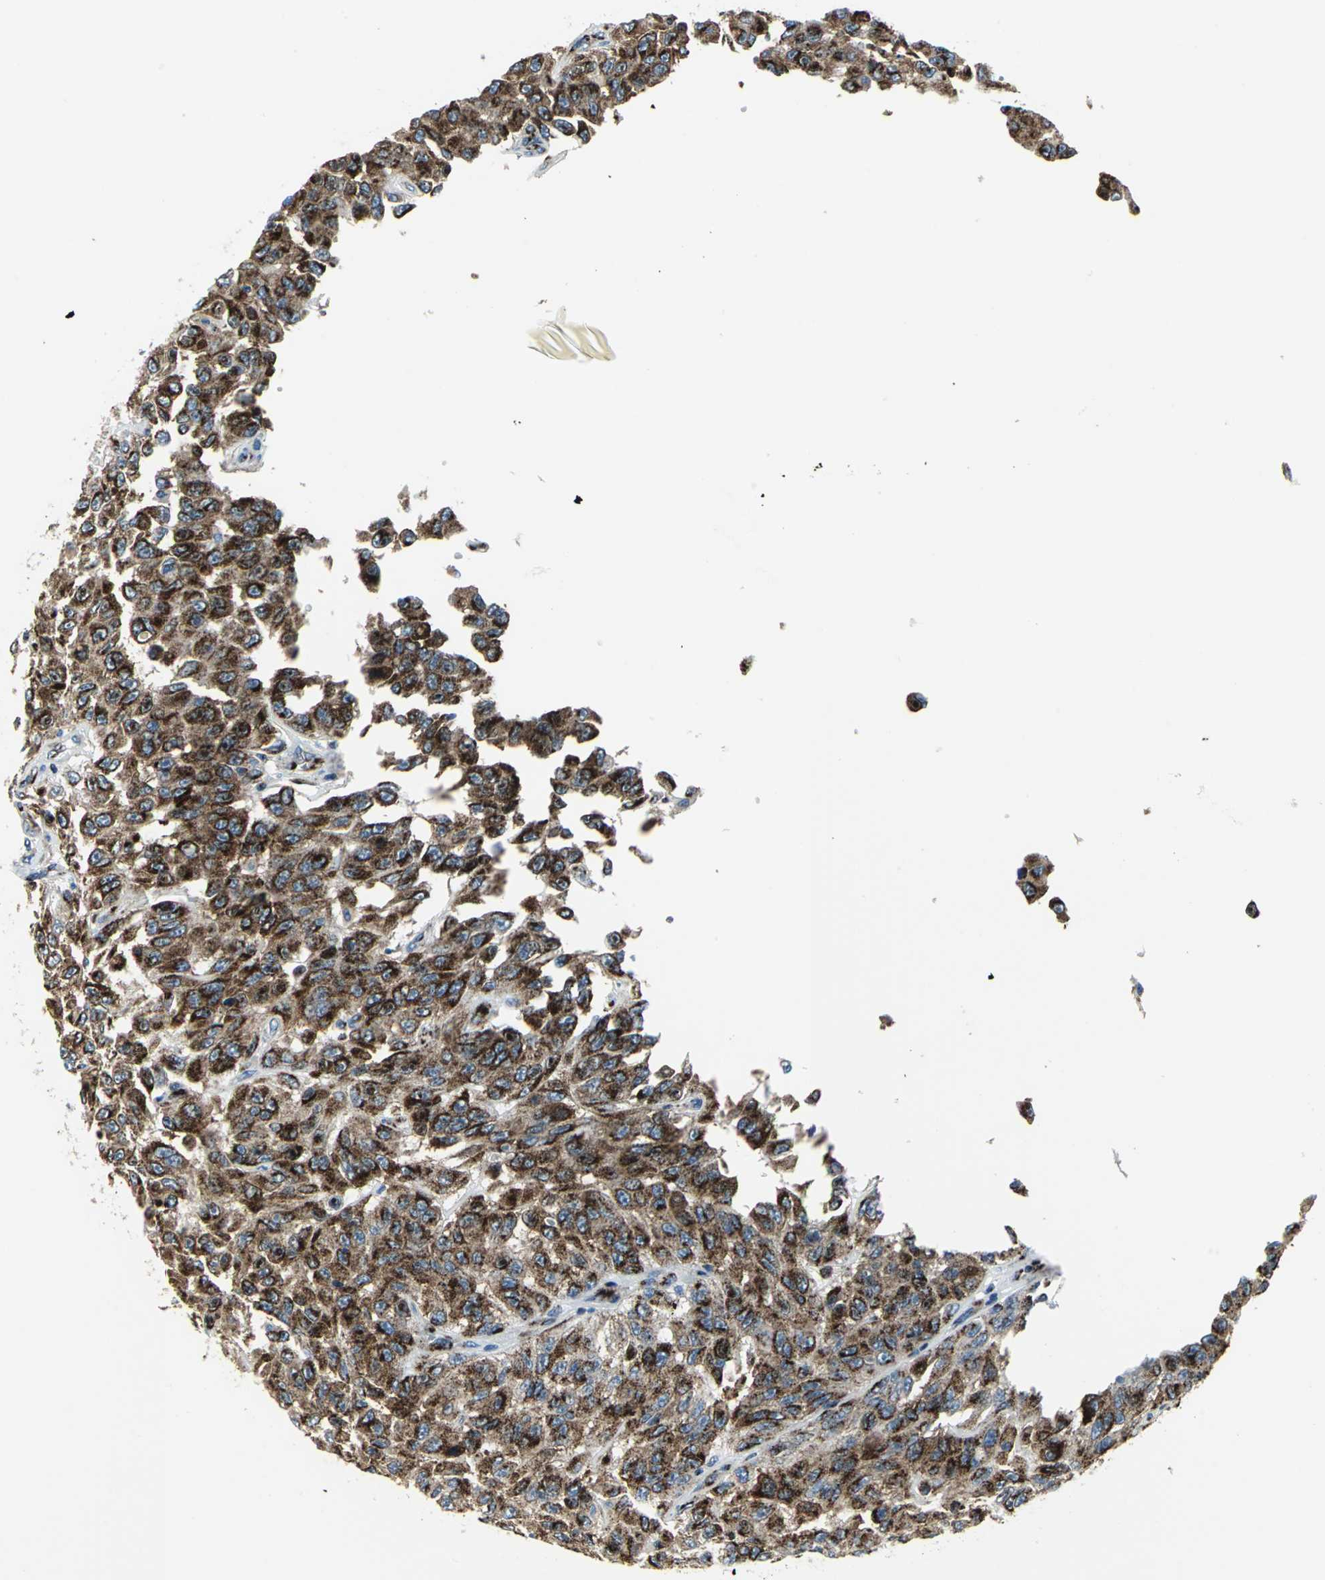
{"staining": {"intensity": "strong", "quantity": ">75%", "location": "cytoplasmic/membranous"}, "tissue": "melanoma", "cell_type": "Tumor cells", "image_type": "cancer", "snomed": [{"axis": "morphology", "description": "Malignant melanoma, NOS"}, {"axis": "topography", "description": "Skin"}], "caption": "Strong cytoplasmic/membranous protein positivity is seen in about >75% of tumor cells in melanoma. The protein of interest is stained brown, and the nuclei are stained in blue (DAB (3,3'-diaminobenzidine) IHC with brightfield microscopy, high magnification).", "gene": "GPR3", "patient": {"sex": "male", "age": 30}}